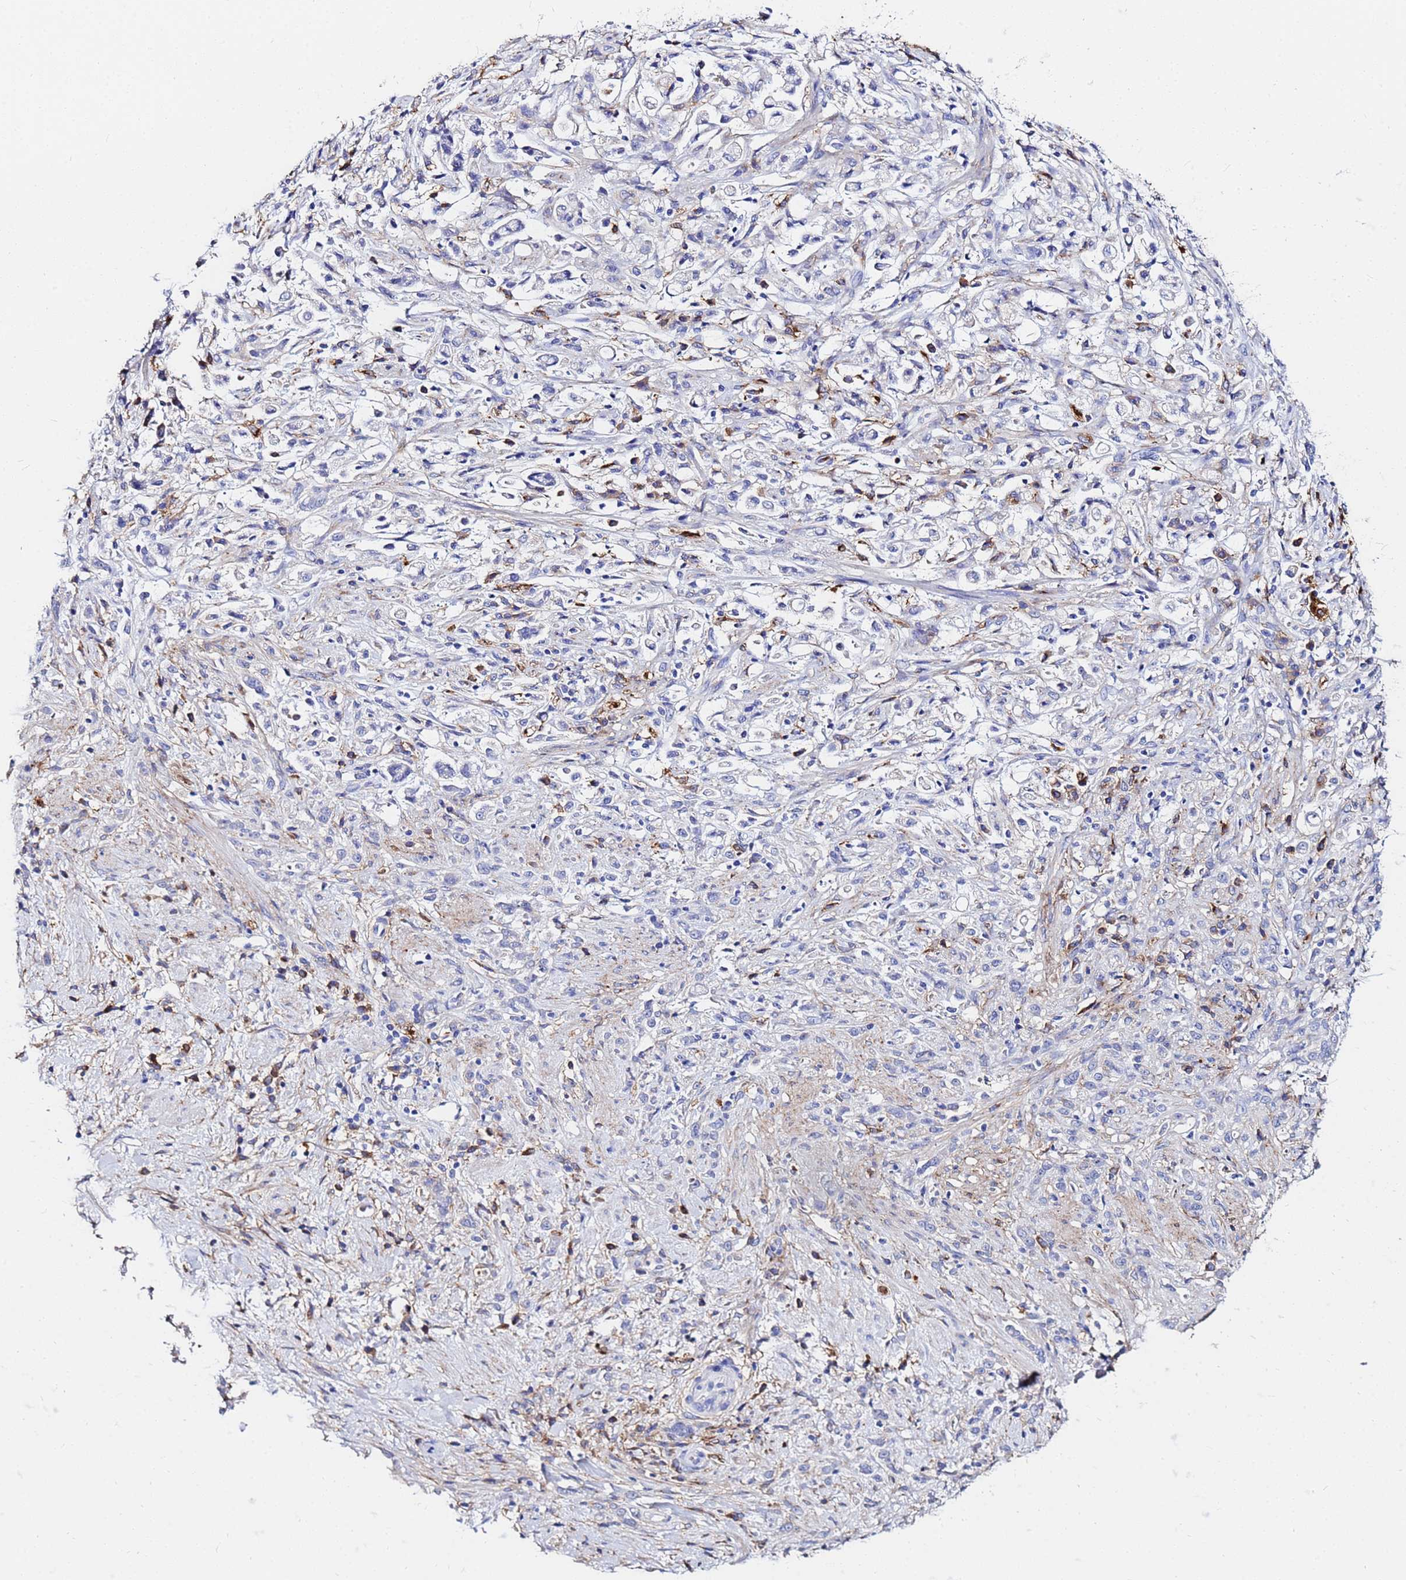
{"staining": {"intensity": "negative", "quantity": "none", "location": "none"}, "tissue": "stomach cancer", "cell_type": "Tumor cells", "image_type": "cancer", "snomed": [{"axis": "morphology", "description": "Adenocarcinoma, NOS"}, {"axis": "topography", "description": "Stomach"}], "caption": "Immunohistochemistry image of adenocarcinoma (stomach) stained for a protein (brown), which shows no positivity in tumor cells. Nuclei are stained in blue.", "gene": "BASP1", "patient": {"sex": "female", "age": 60}}